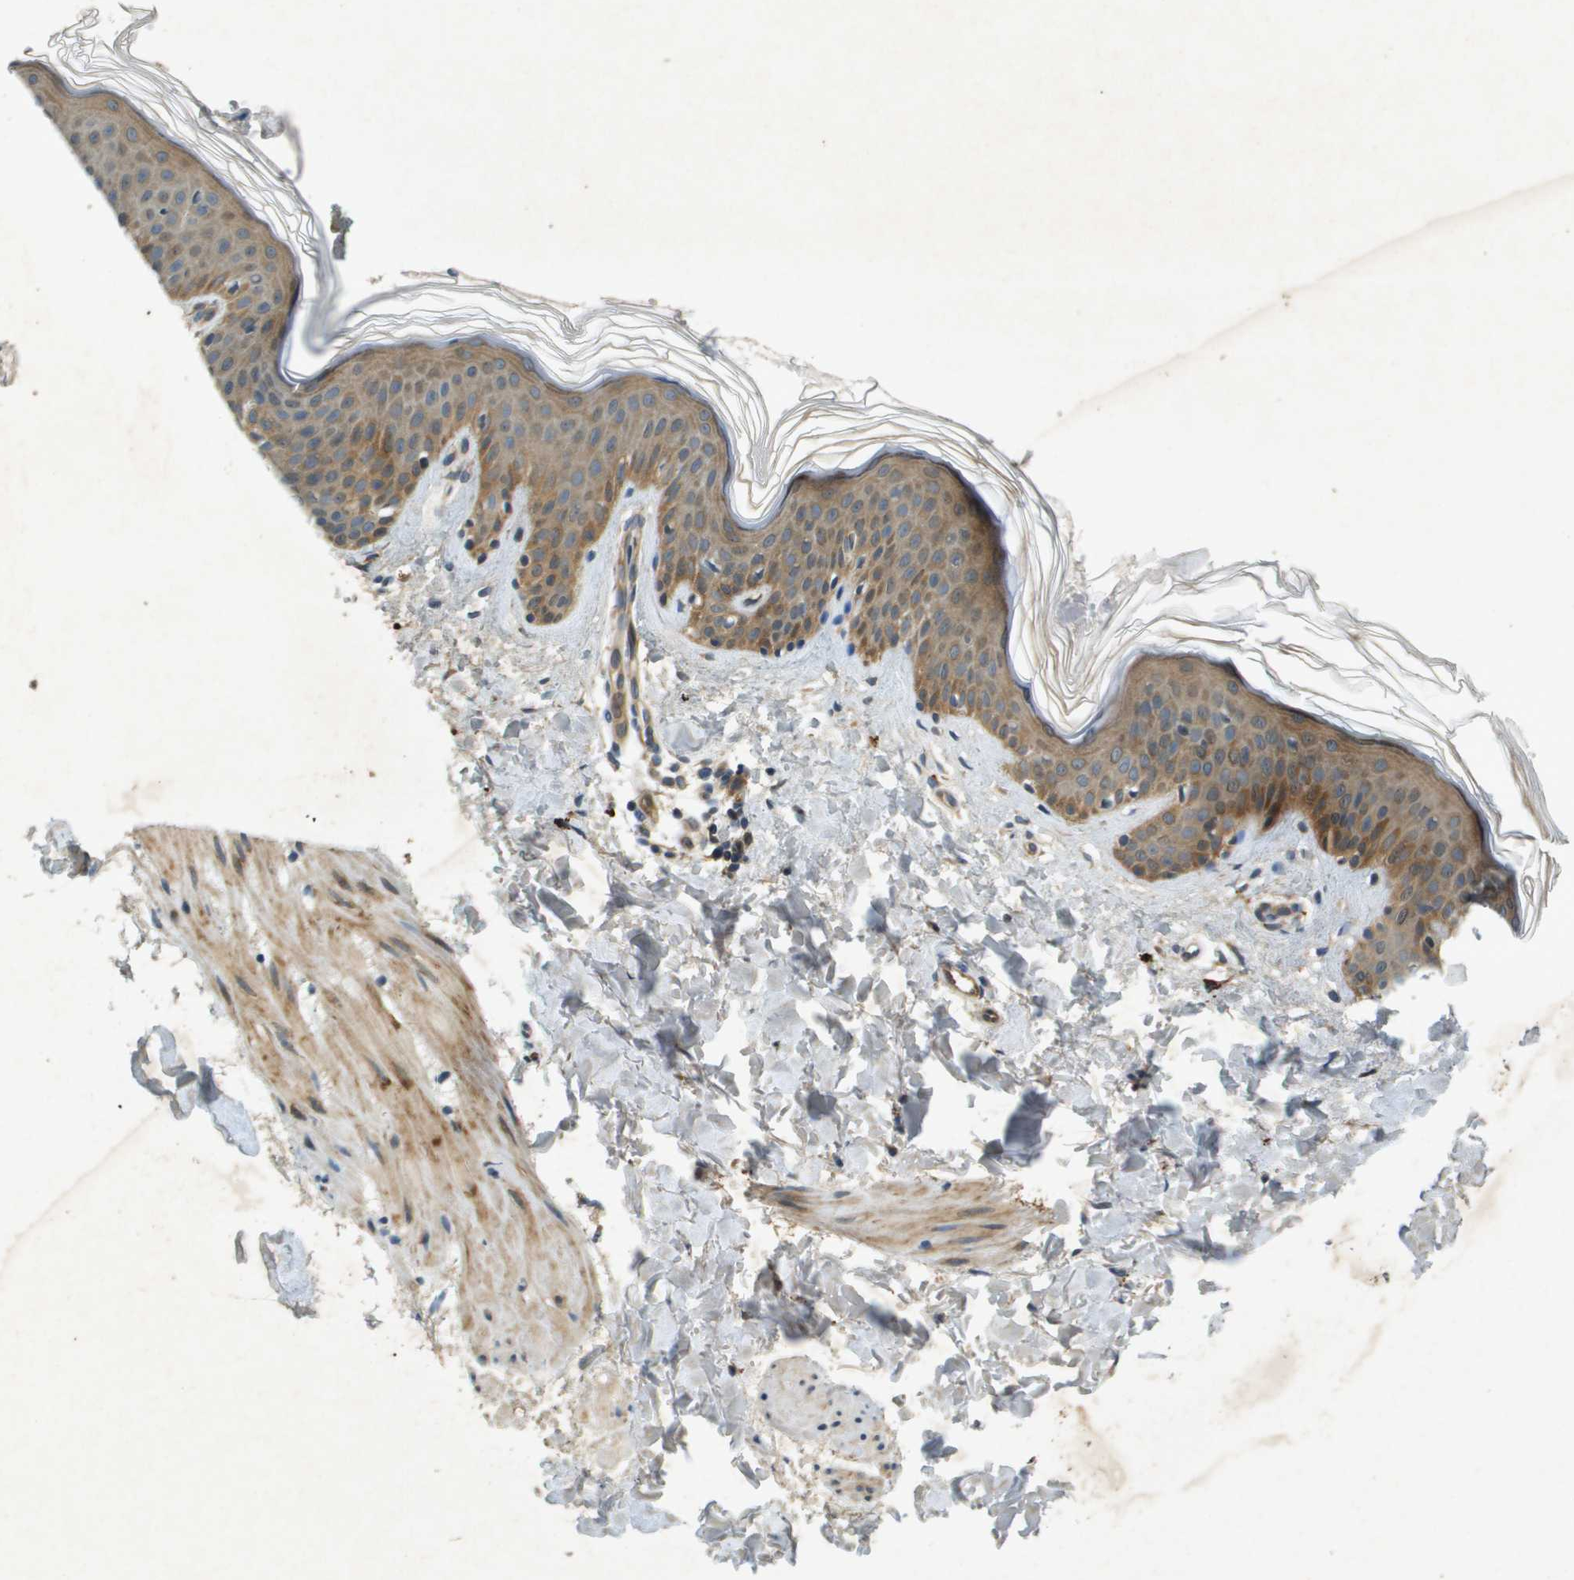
{"staining": {"intensity": "weak", "quantity": ">75%", "location": "cytoplasmic/membranous"}, "tissue": "skin", "cell_type": "Fibroblasts", "image_type": "normal", "snomed": [{"axis": "morphology", "description": "Normal tissue, NOS"}, {"axis": "topography", "description": "Skin"}], "caption": "Unremarkable skin exhibits weak cytoplasmic/membranous staining in about >75% of fibroblasts, visualized by immunohistochemistry.", "gene": "PGAP3", "patient": {"sex": "male", "age": 40}}